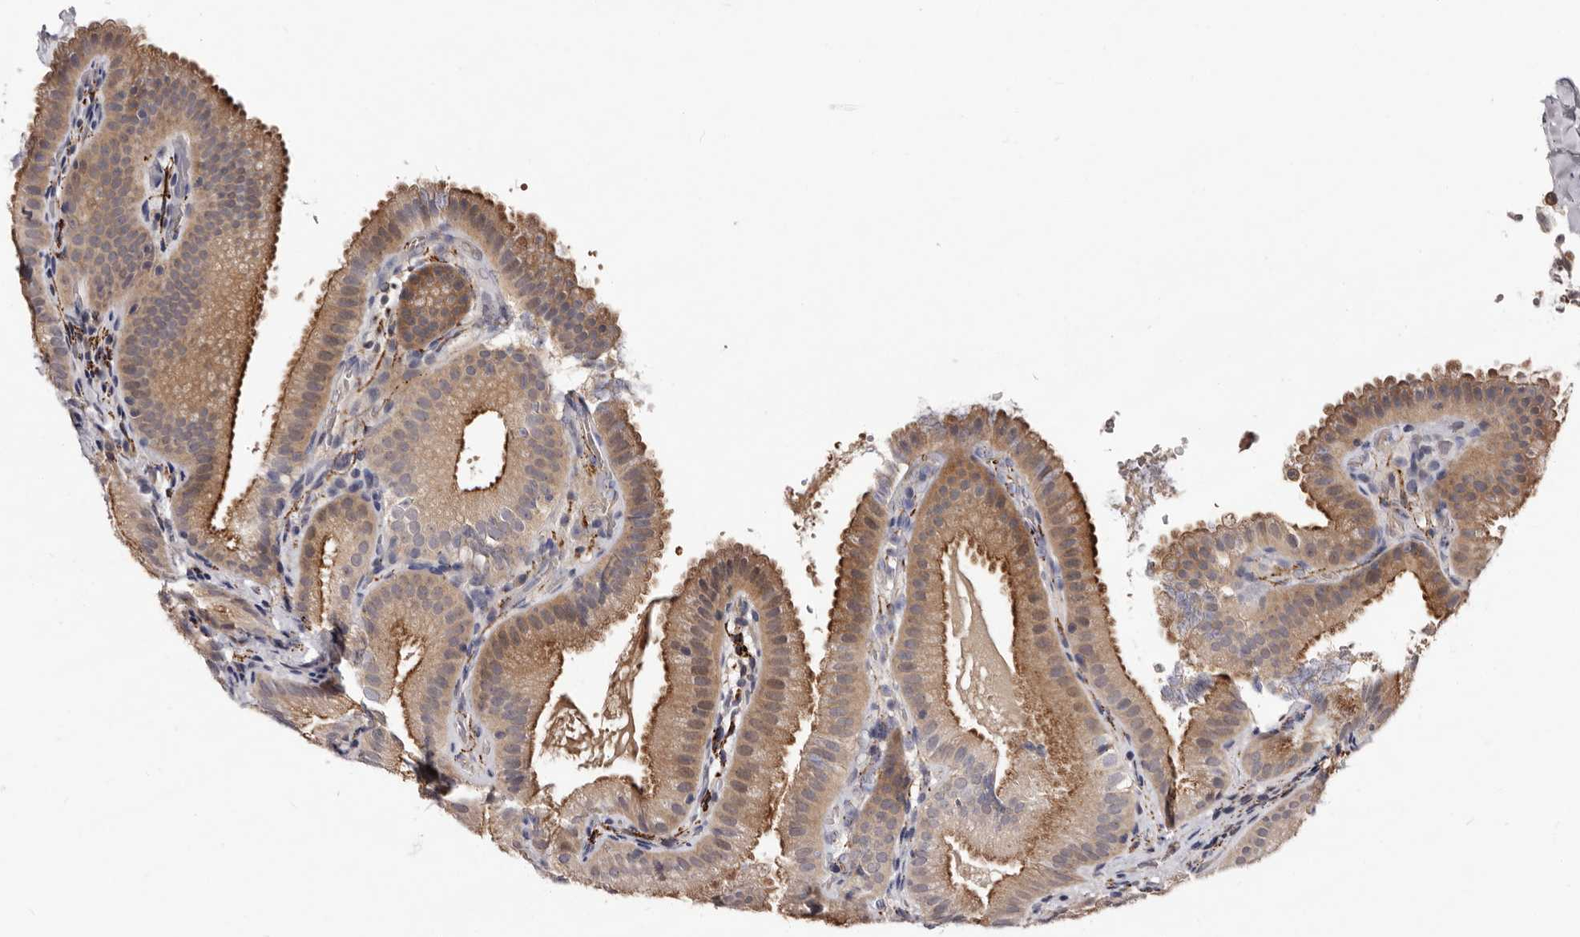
{"staining": {"intensity": "moderate", "quantity": ">75%", "location": "cytoplasmic/membranous"}, "tissue": "gallbladder", "cell_type": "Glandular cells", "image_type": "normal", "snomed": [{"axis": "morphology", "description": "Normal tissue, NOS"}, {"axis": "topography", "description": "Gallbladder"}], "caption": "The histopathology image demonstrates staining of unremarkable gallbladder, revealing moderate cytoplasmic/membranous protein staining (brown color) within glandular cells. The protein of interest is shown in brown color, while the nuclei are stained blue.", "gene": "LANCL2", "patient": {"sex": "female", "age": 30}}